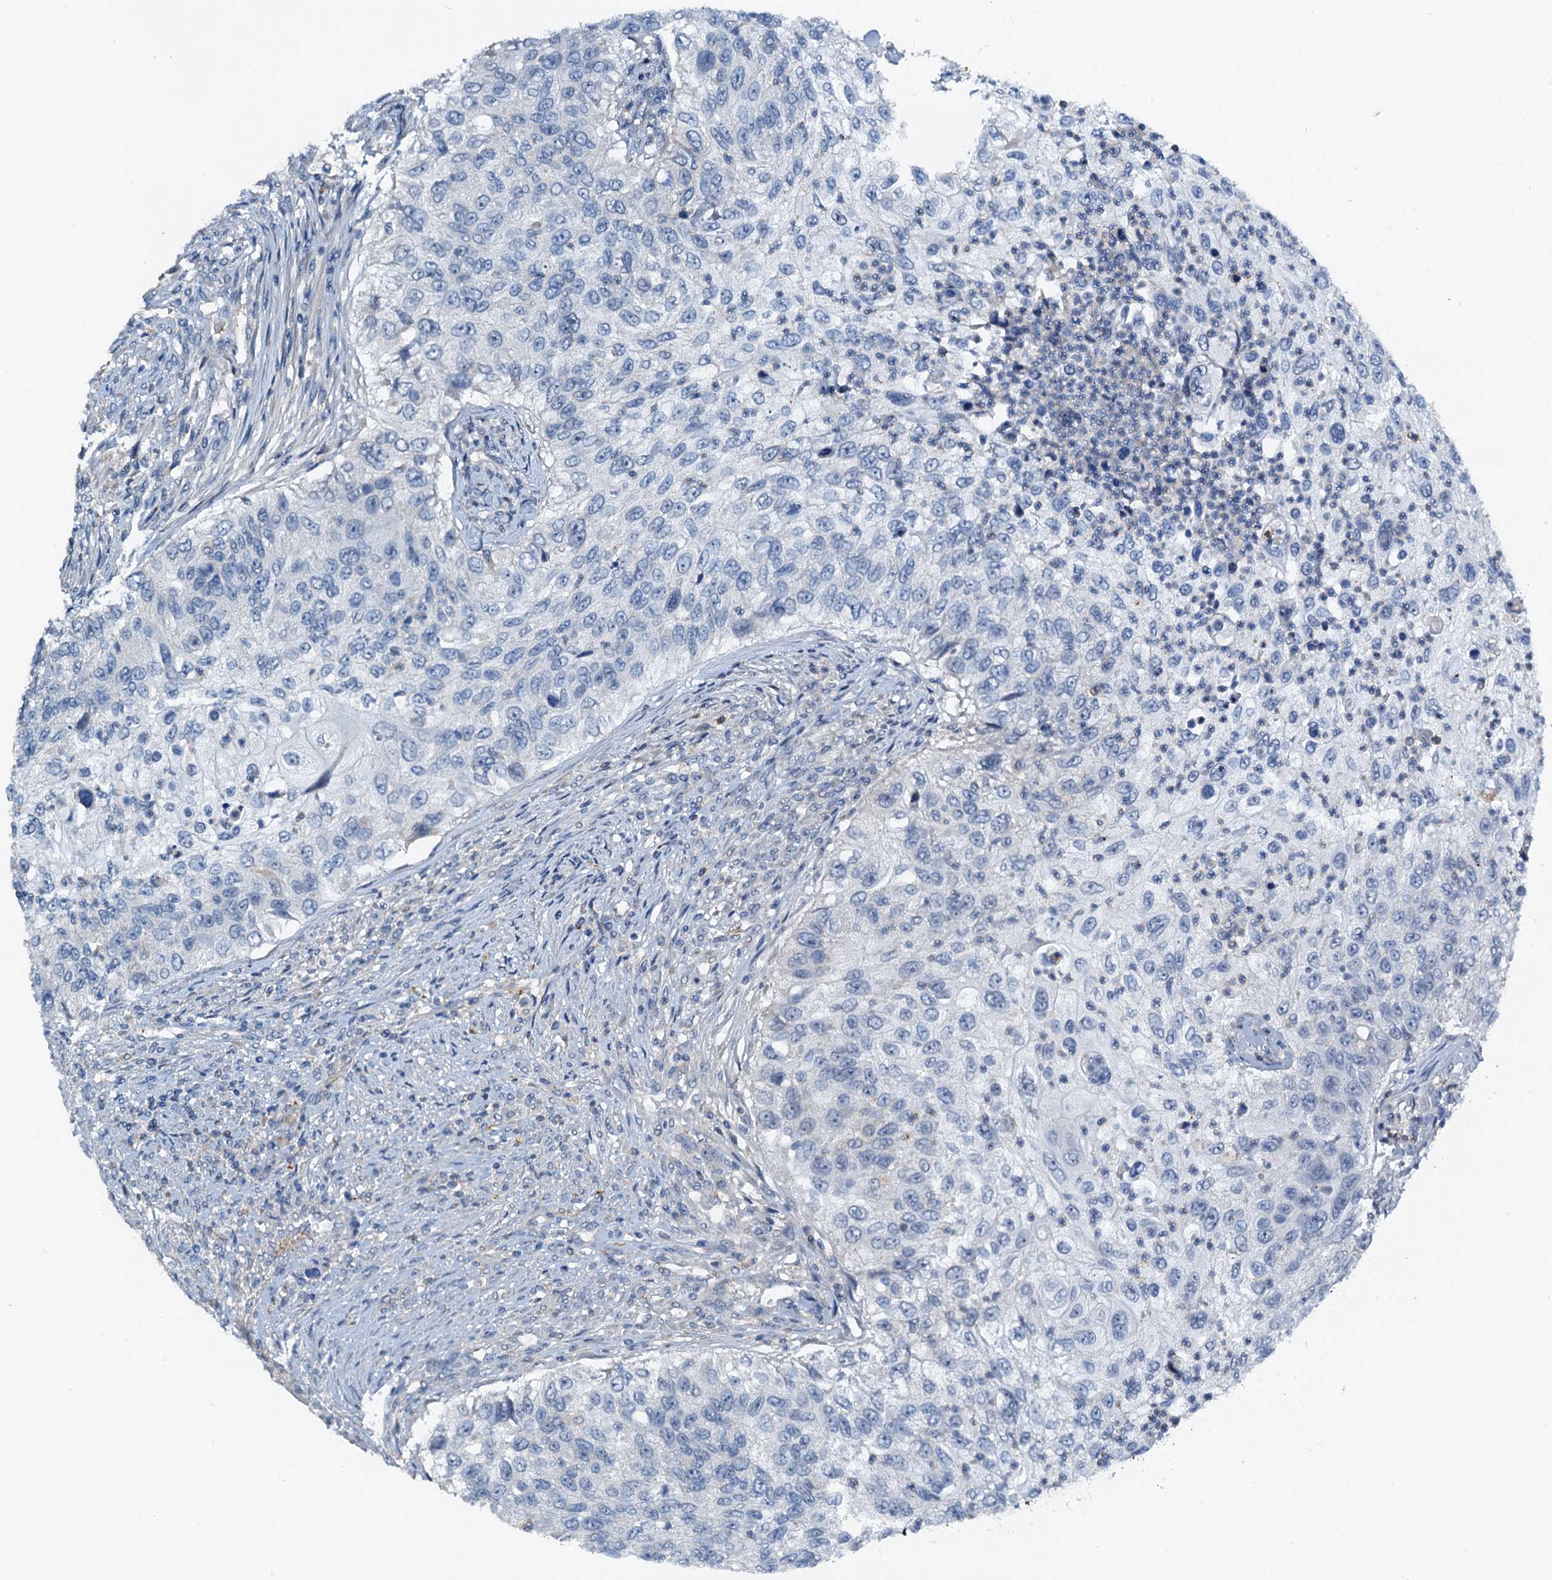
{"staining": {"intensity": "negative", "quantity": "none", "location": "none"}, "tissue": "urothelial cancer", "cell_type": "Tumor cells", "image_type": "cancer", "snomed": [{"axis": "morphology", "description": "Urothelial carcinoma, High grade"}, {"axis": "topography", "description": "Urinary bladder"}], "caption": "Urothelial cancer stained for a protein using IHC displays no staining tumor cells.", "gene": "ZNF606", "patient": {"sex": "female", "age": 60}}